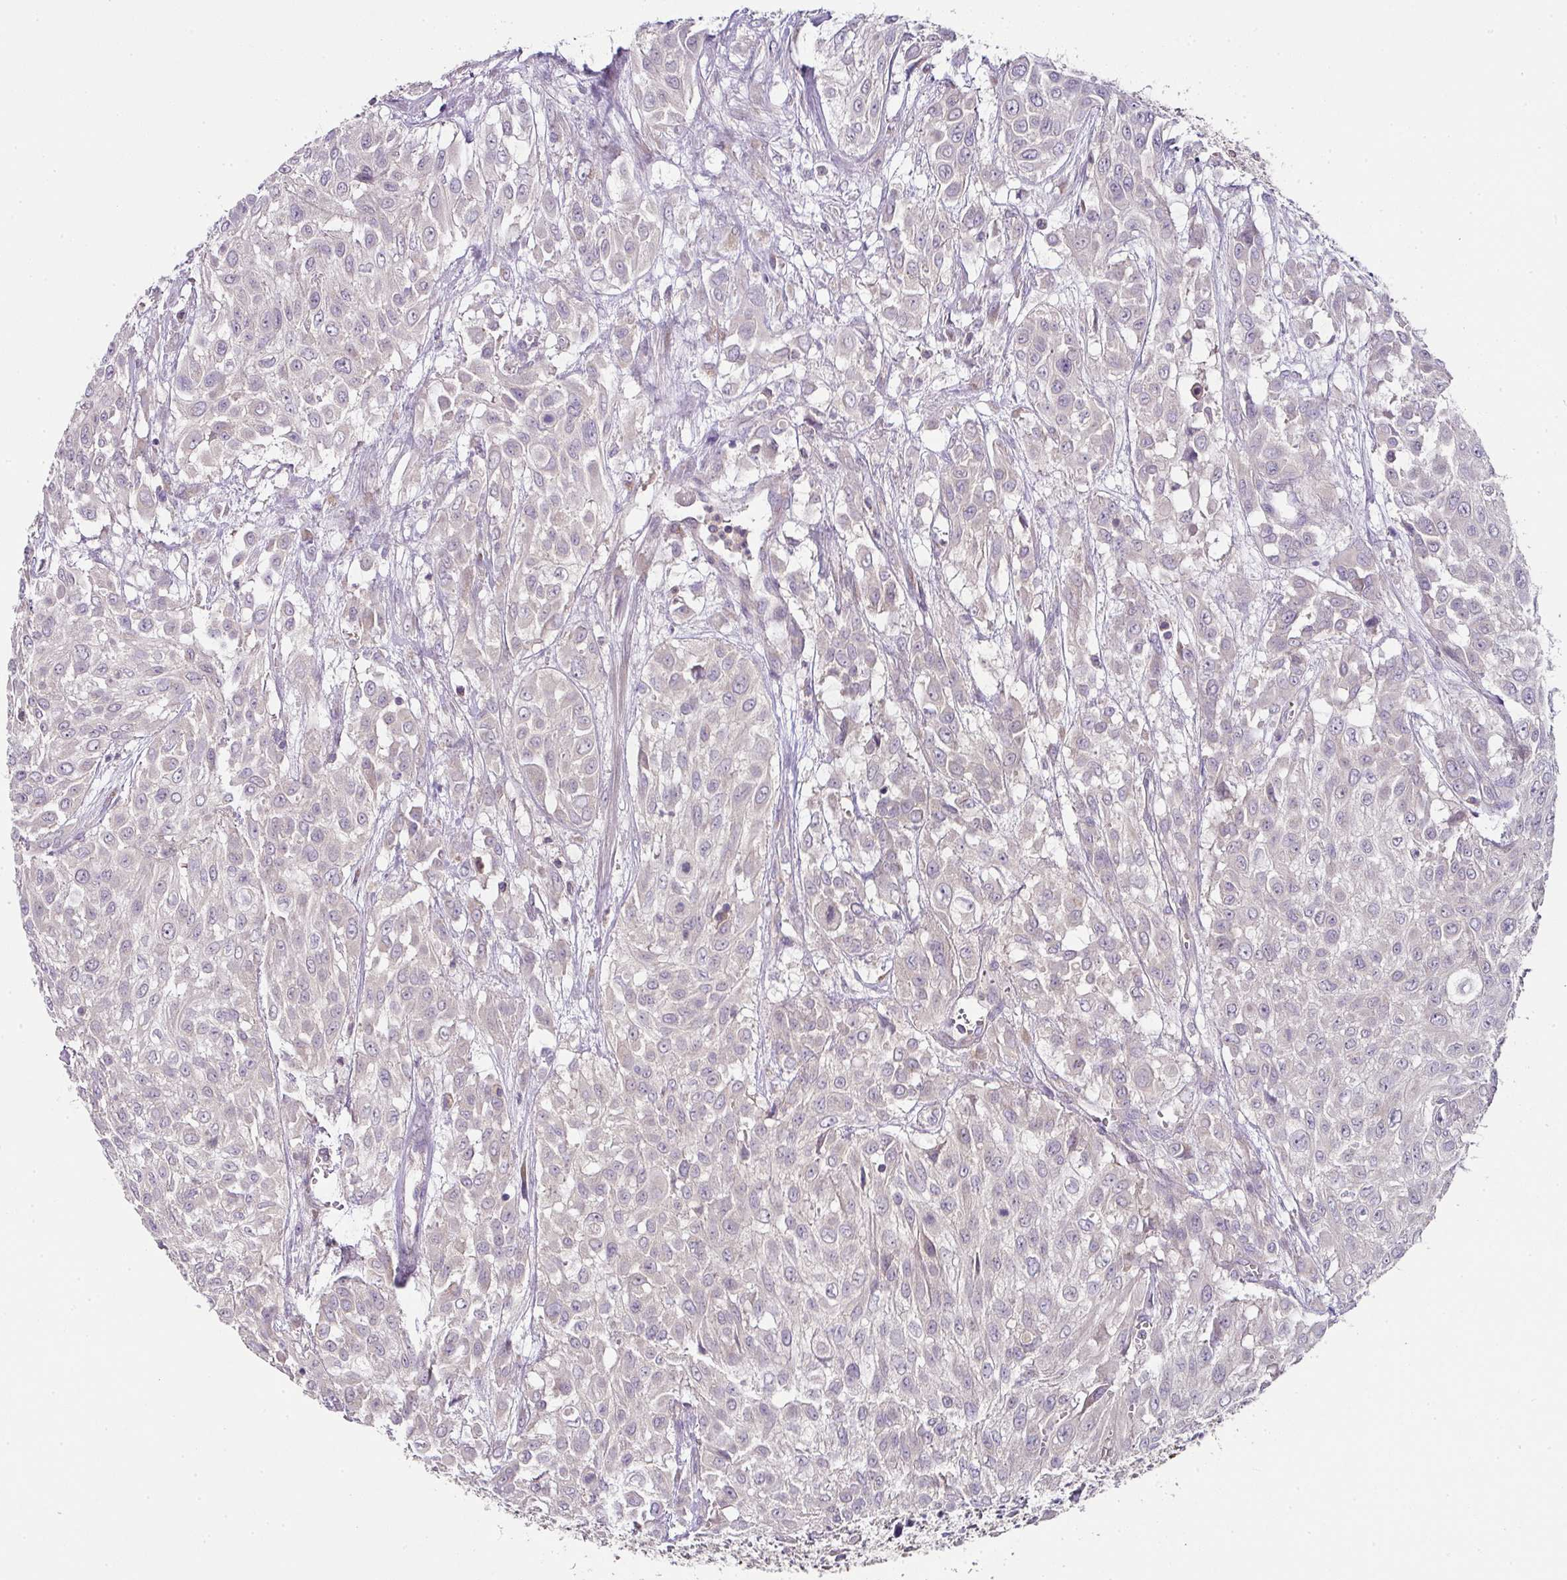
{"staining": {"intensity": "negative", "quantity": "none", "location": "none"}, "tissue": "urothelial cancer", "cell_type": "Tumor cells", "image_type": "cancer", "snomed": [{"axis": "morphology", "description": "Urothelial carcinoma, High grade"}, {"axis": "topography", "description": "Urinary bladder"}], "caption": "IHC of human urothelial cancer reveals no positivity in tumor cells.", "gene": "SKIC2", "patient": {"sex": "male", "age": 57}}